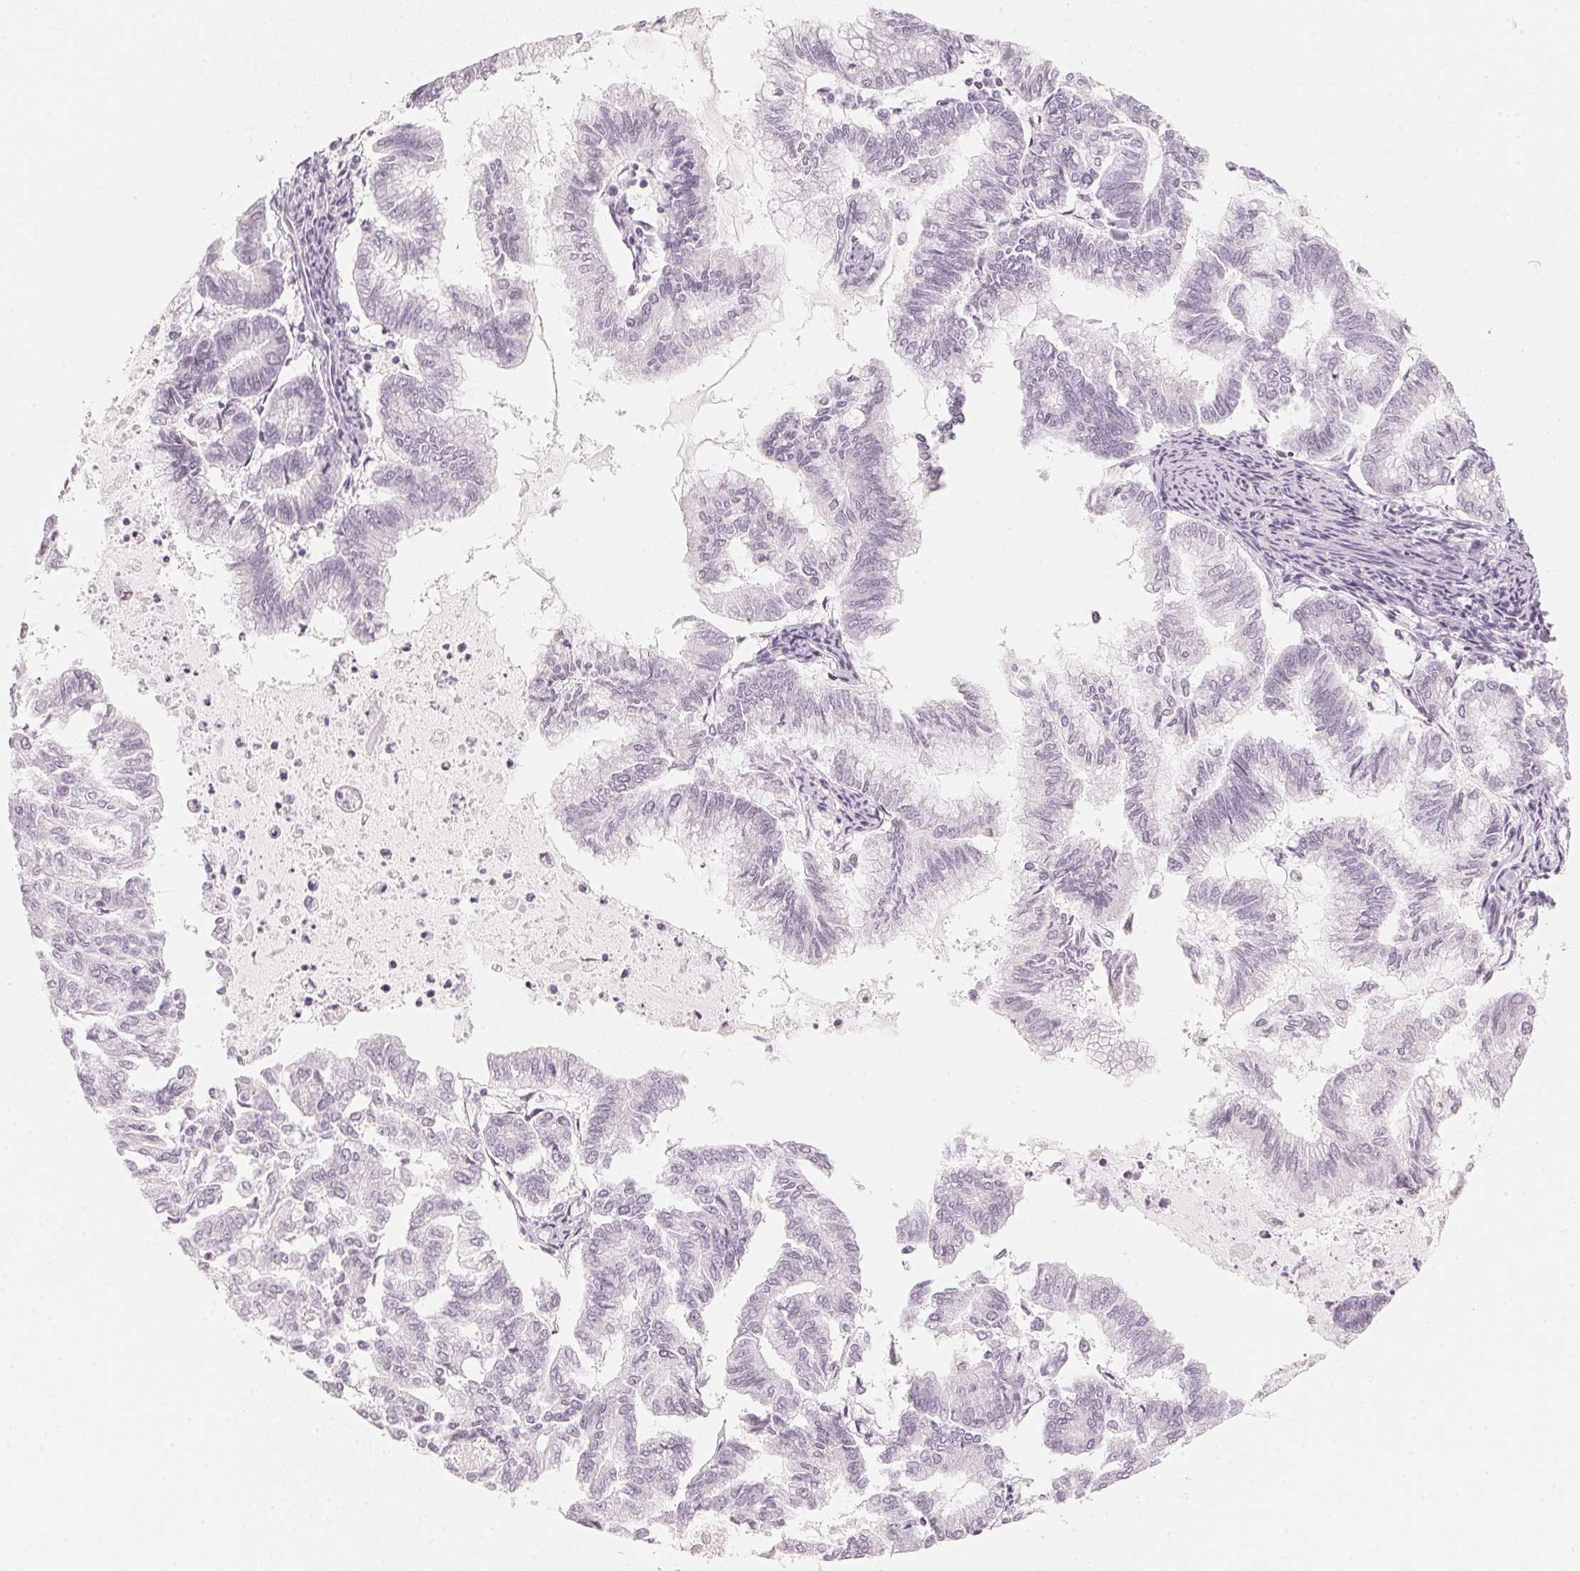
{"staining": {"intensity": "negative", "quantity": "none", "location": "none"}, "tissue": "endometrial cancer", "cell_type": "Tumor cells", "image_type": "cancer", "snomed": [{"axis": "morphology", "description": "Adenocarcinoma, NOS"}, {"axis": "topography", "description": "Endometrium"}], "caption": "DAB immunohistochemical staining of human endometrial cancer (adenocarcinoma) reveals no significant expression in tumor cells.", "gene": "SLC22A8", "patient": {"sex": "female", "age": 79}}